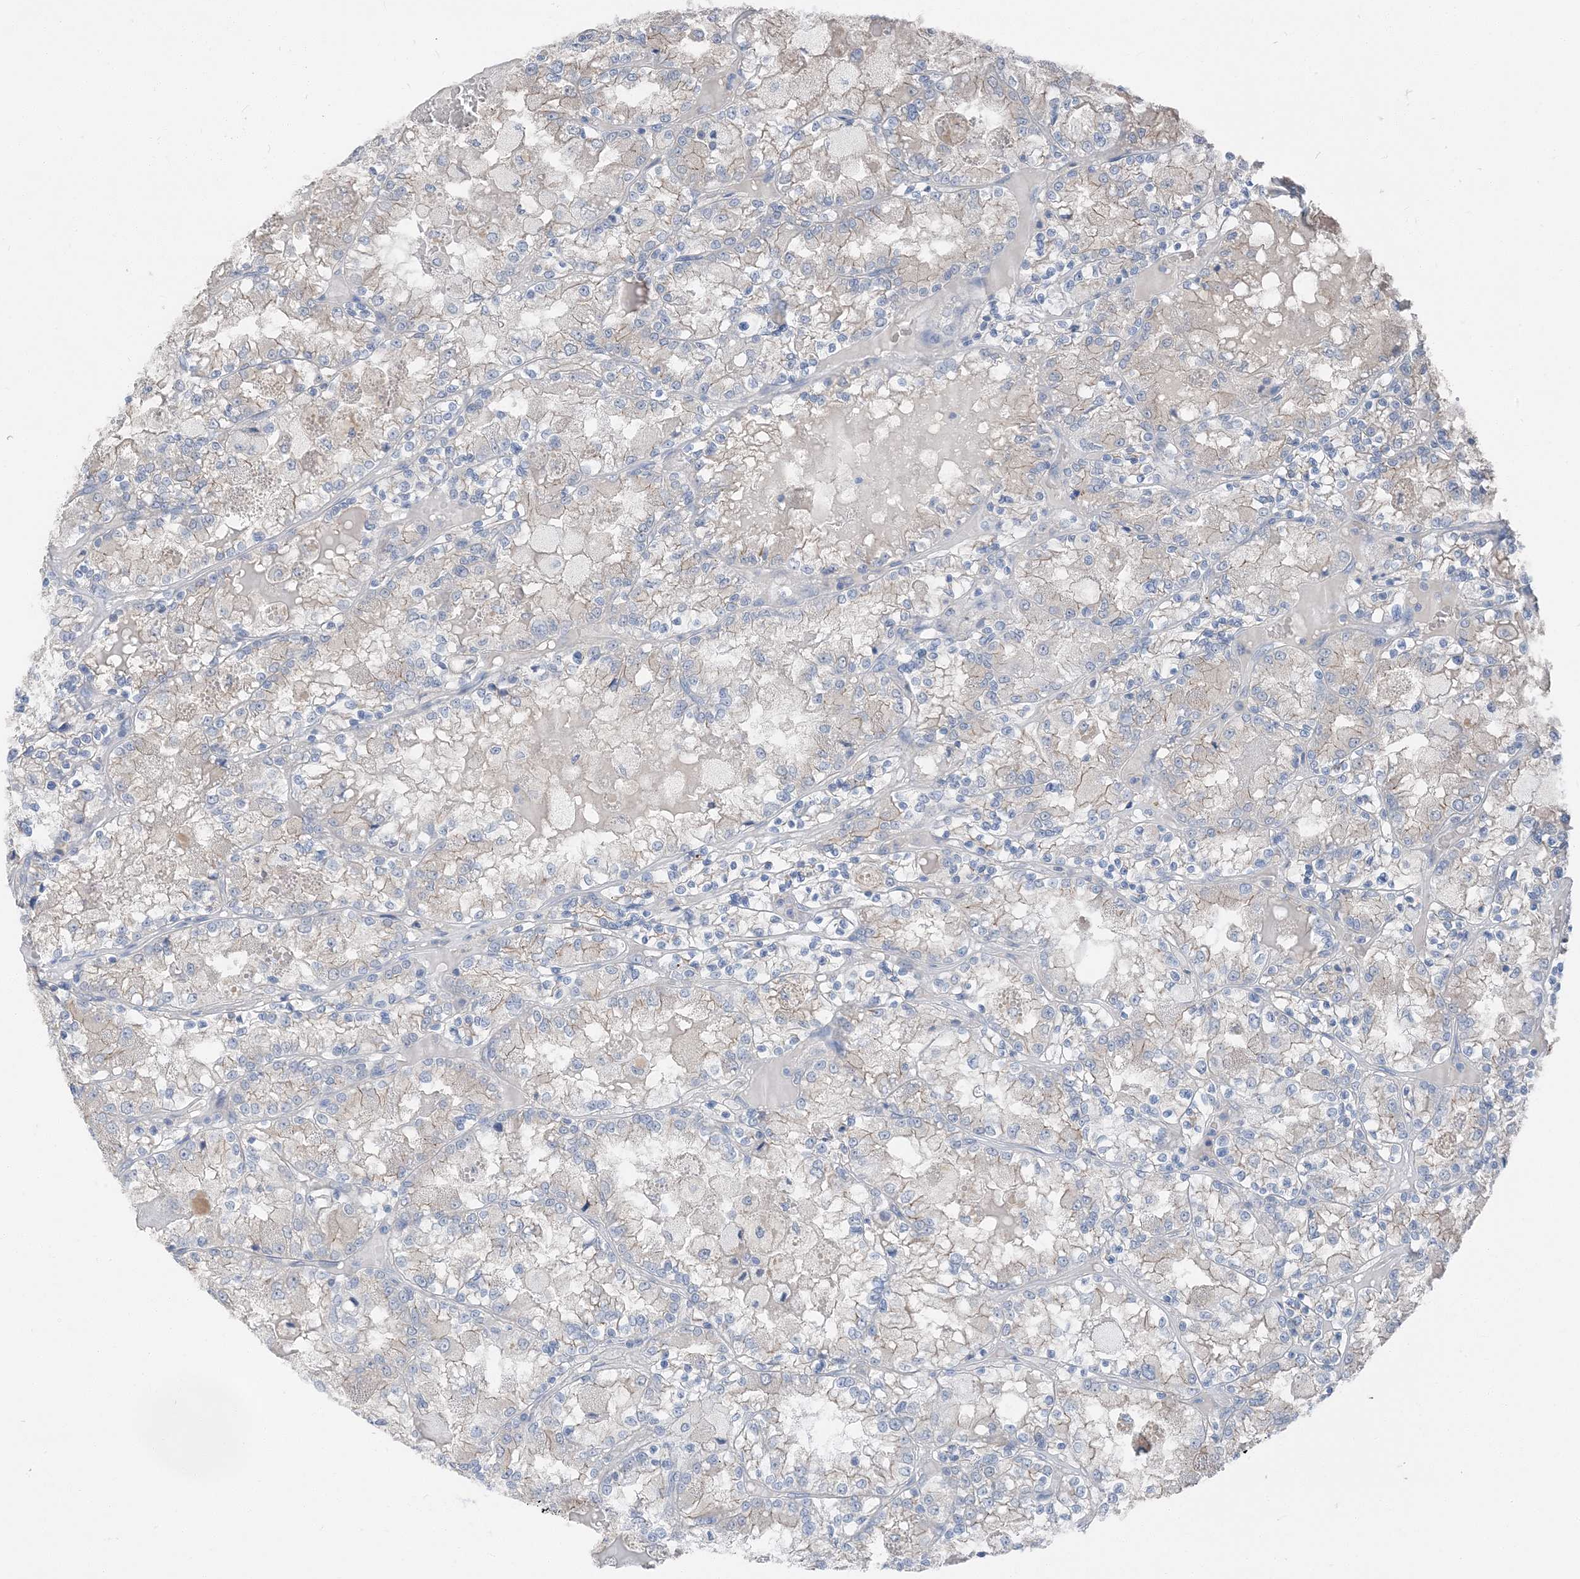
{"staining": {"intensity": "negative", "quantity": "none", "location": "none"}, "tissue": "renal cancer", "cell_type": "Tumor cells", "image_type": "cancer", "snomed": [{"axis": "morphology", "description": "Adenocarcinoma, NOS"}, {"axis": "topography", "description": "Kidney"}], "caption": "Renal cancer was stained to show a protein in brown. There is no significant positivity in tumor cells.", "gene": "NCOA7", "patient": {"sex": "female", "age": 56}}